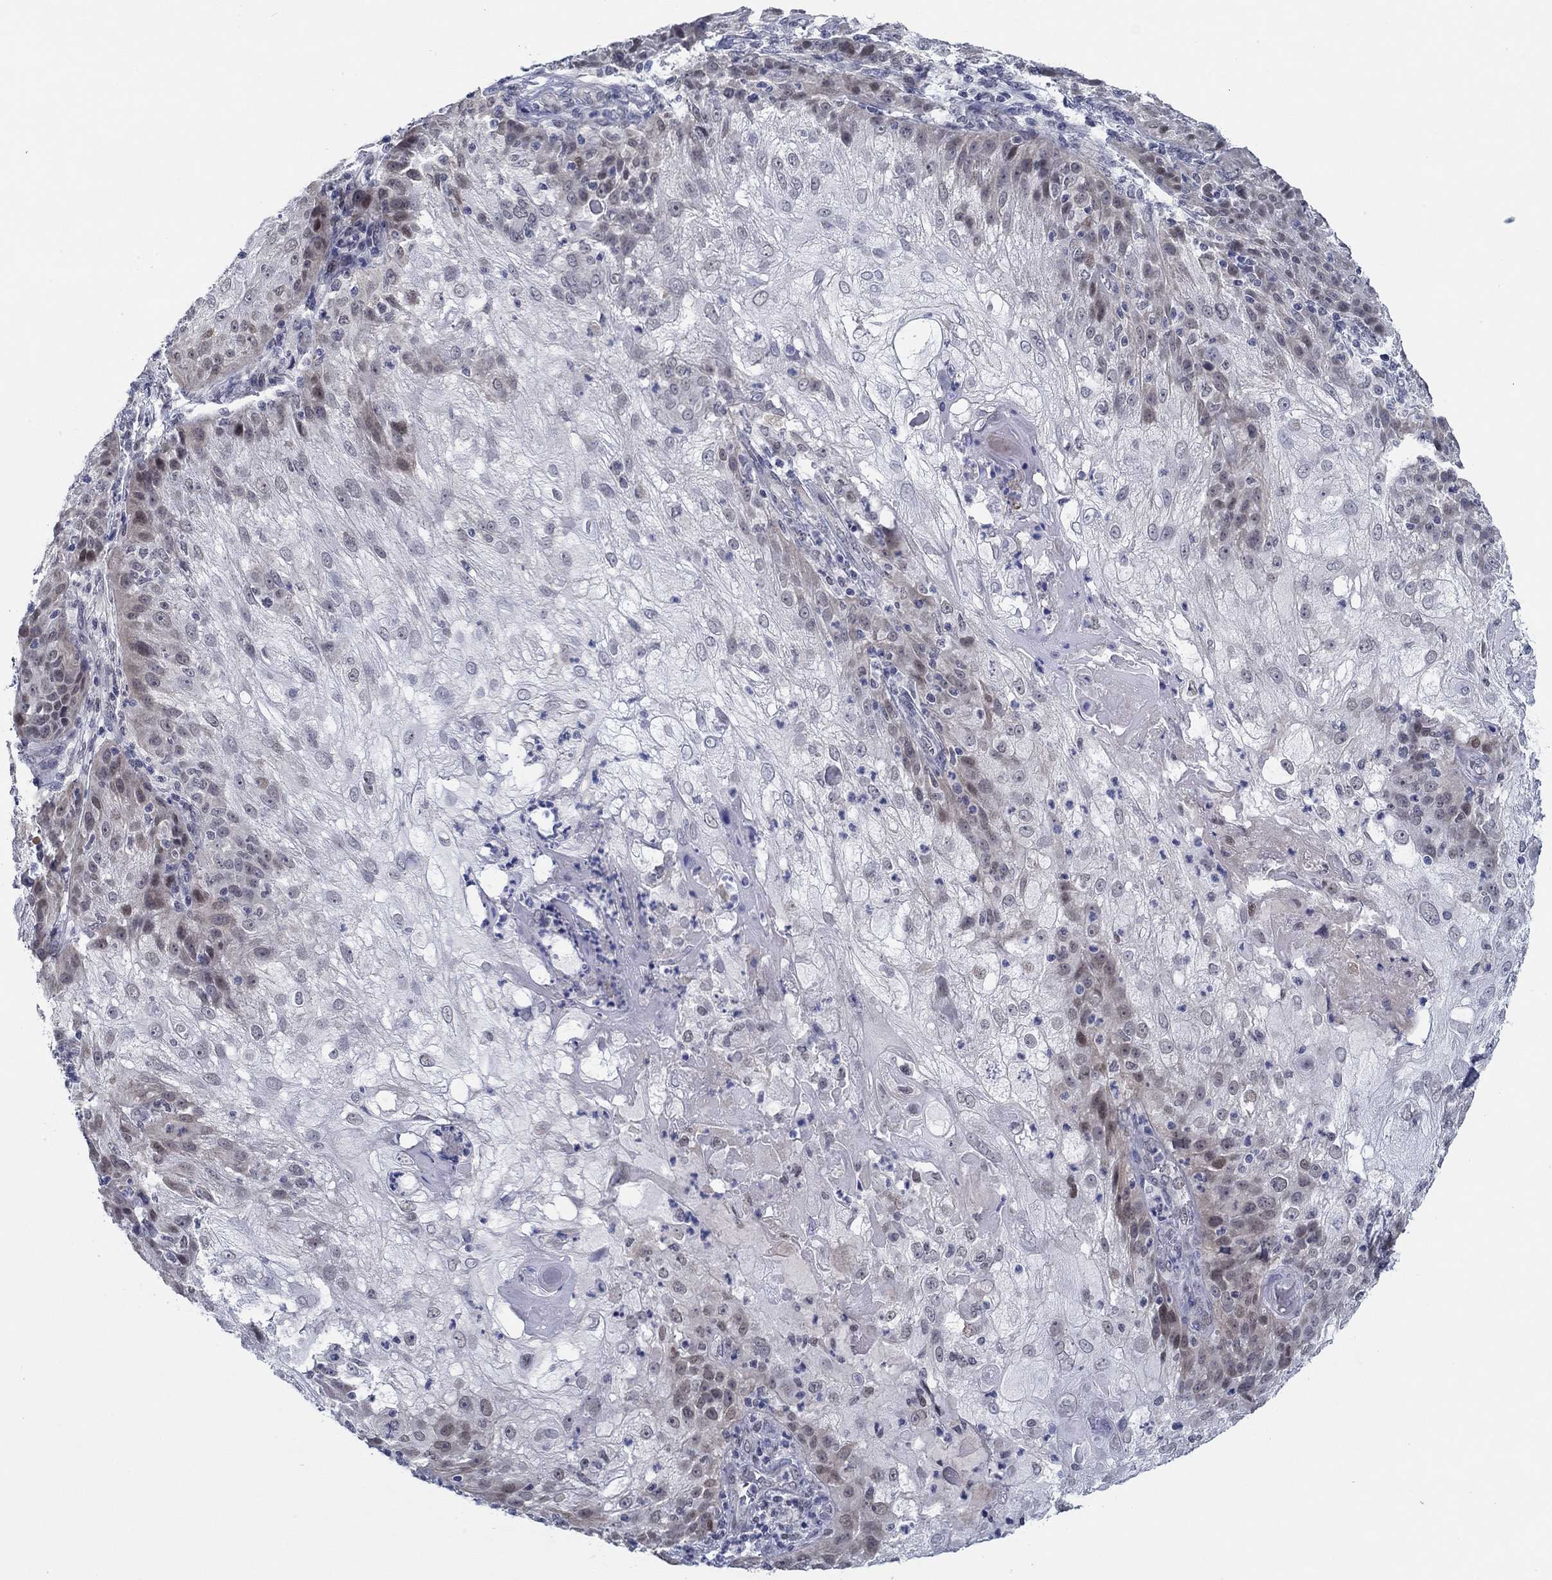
{"staining": {"intensity": "moderate", "quantity": "<25%", "location": "nuclear"}, "tissue": "skin cancer", "cell_type": "Tumor cells", "image_type": "cancer", "snomed": [{"axis": "morphology", "description": "Normal tissue, NOS"}, {"axis": "morphology", "description": "Squamous cell carcinoma, NOS"}, {"axis": "topography", "description": "Skin"}], "caption": "Human skin cancer (squamous cell carcinoma) stained for a protein (brown) exhibits moderate nuclear positive staining in about <25% of tumor cells.", "gene": "SLC34A1", "patient": {"sex": "female", "age": 83}}